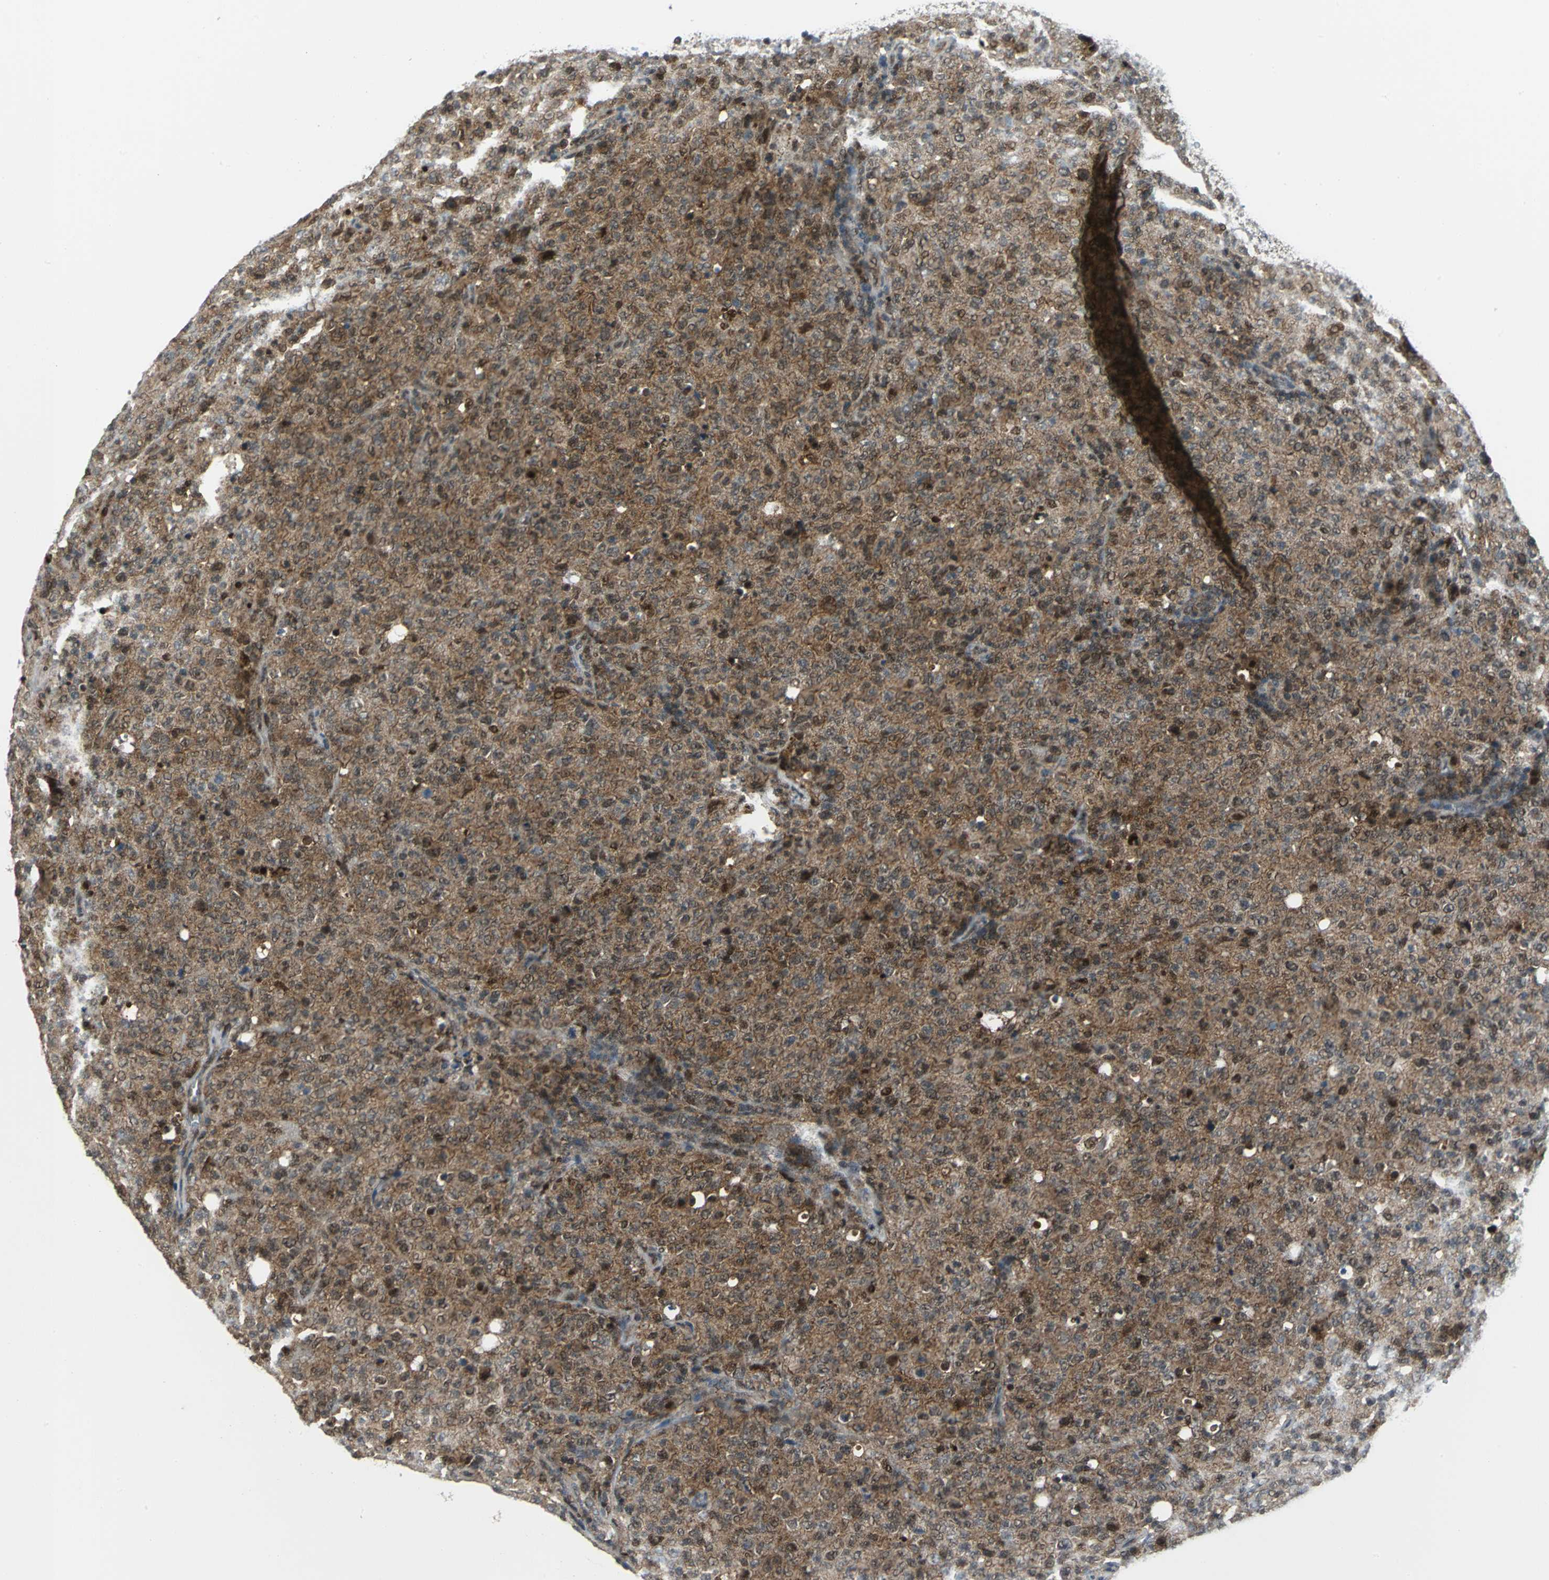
{"staining": {"intensity": "moderate", "quantity": "25%-75%", "location": "cytoplasmic/membranous,nuclear"}, "tissue": "lymphoma", "cell_type": "Tumor cells", "image_type": "cancer", "snomed": [{"axis": "morphology", "description": "Malignant lymphoma, non-Hodgkin's type, High grade"}, {"axis": "topography", "description": "Tonsil"}], "caption": "A medium amount of moderate cytoplasmic/membranous and nuclear expression is seen in about 25%-75% of tumor cells in lymphoma tissue.", "gene": "PSMA4", "patient": {"sex": "female", "age": 36}}